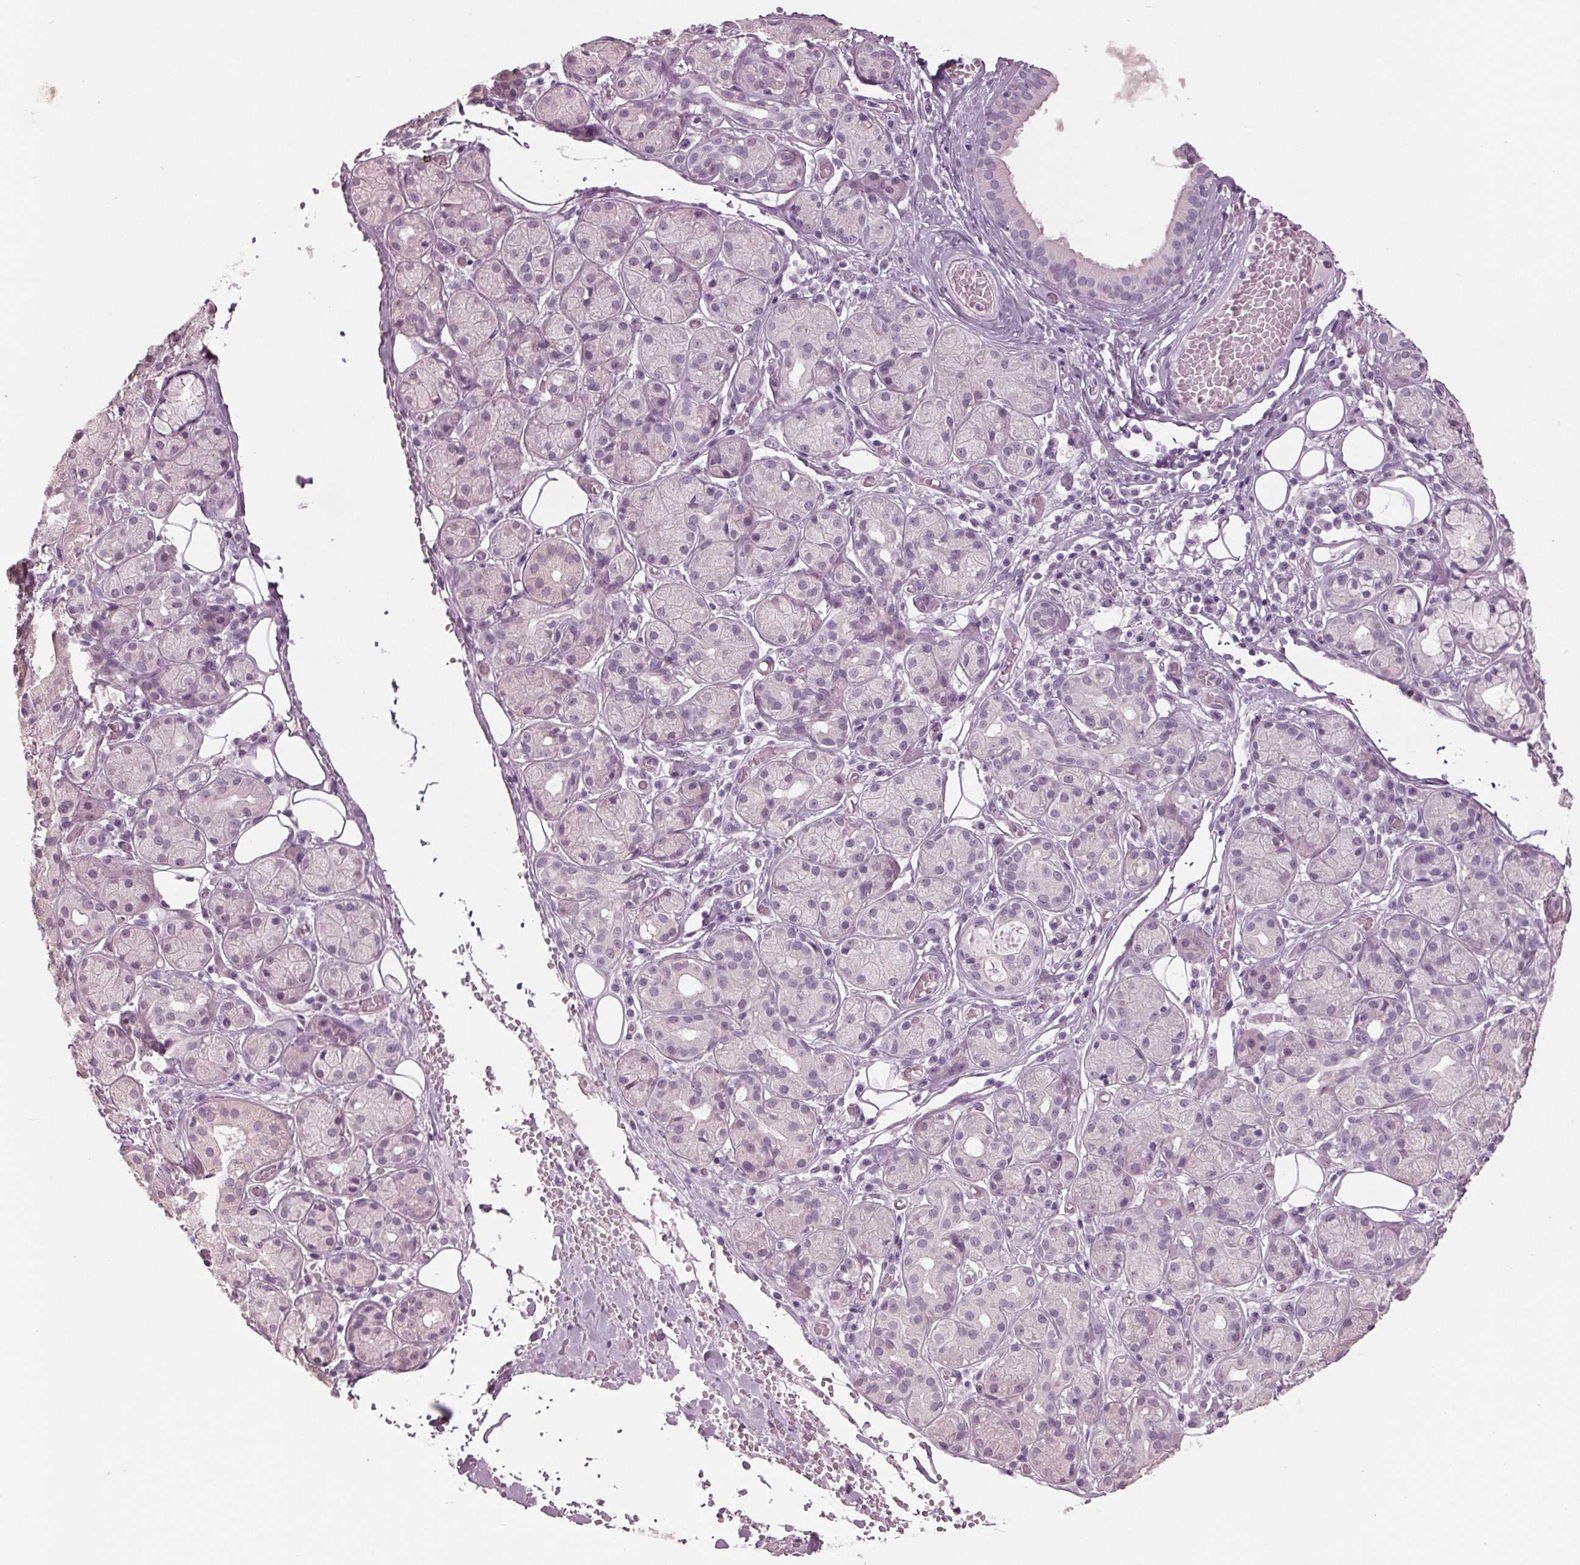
{"staining": {"intensity": "negative", "quantity": "none", "location": "none"}, "tissue": "salivary gland", "cell_type": "Glandular cells", "image_type": "normal", "snomed": [{"axis": "morphology", "description": "Normal tissue, NOS"}, {"axis": "topography", "description": "Salivary gland"}, {"axis": "topography", "description": "Peripheral nerve tissue"}], "caption": "IHC photomicrograph of normal salivary gland stained for a protein (brown), which demonstrates no positivity in glandular cells. (IHC, brightfield microscopy, high magnification).", "gene": "TNNC2", "patient": {"sex": "male", "age": 71}}